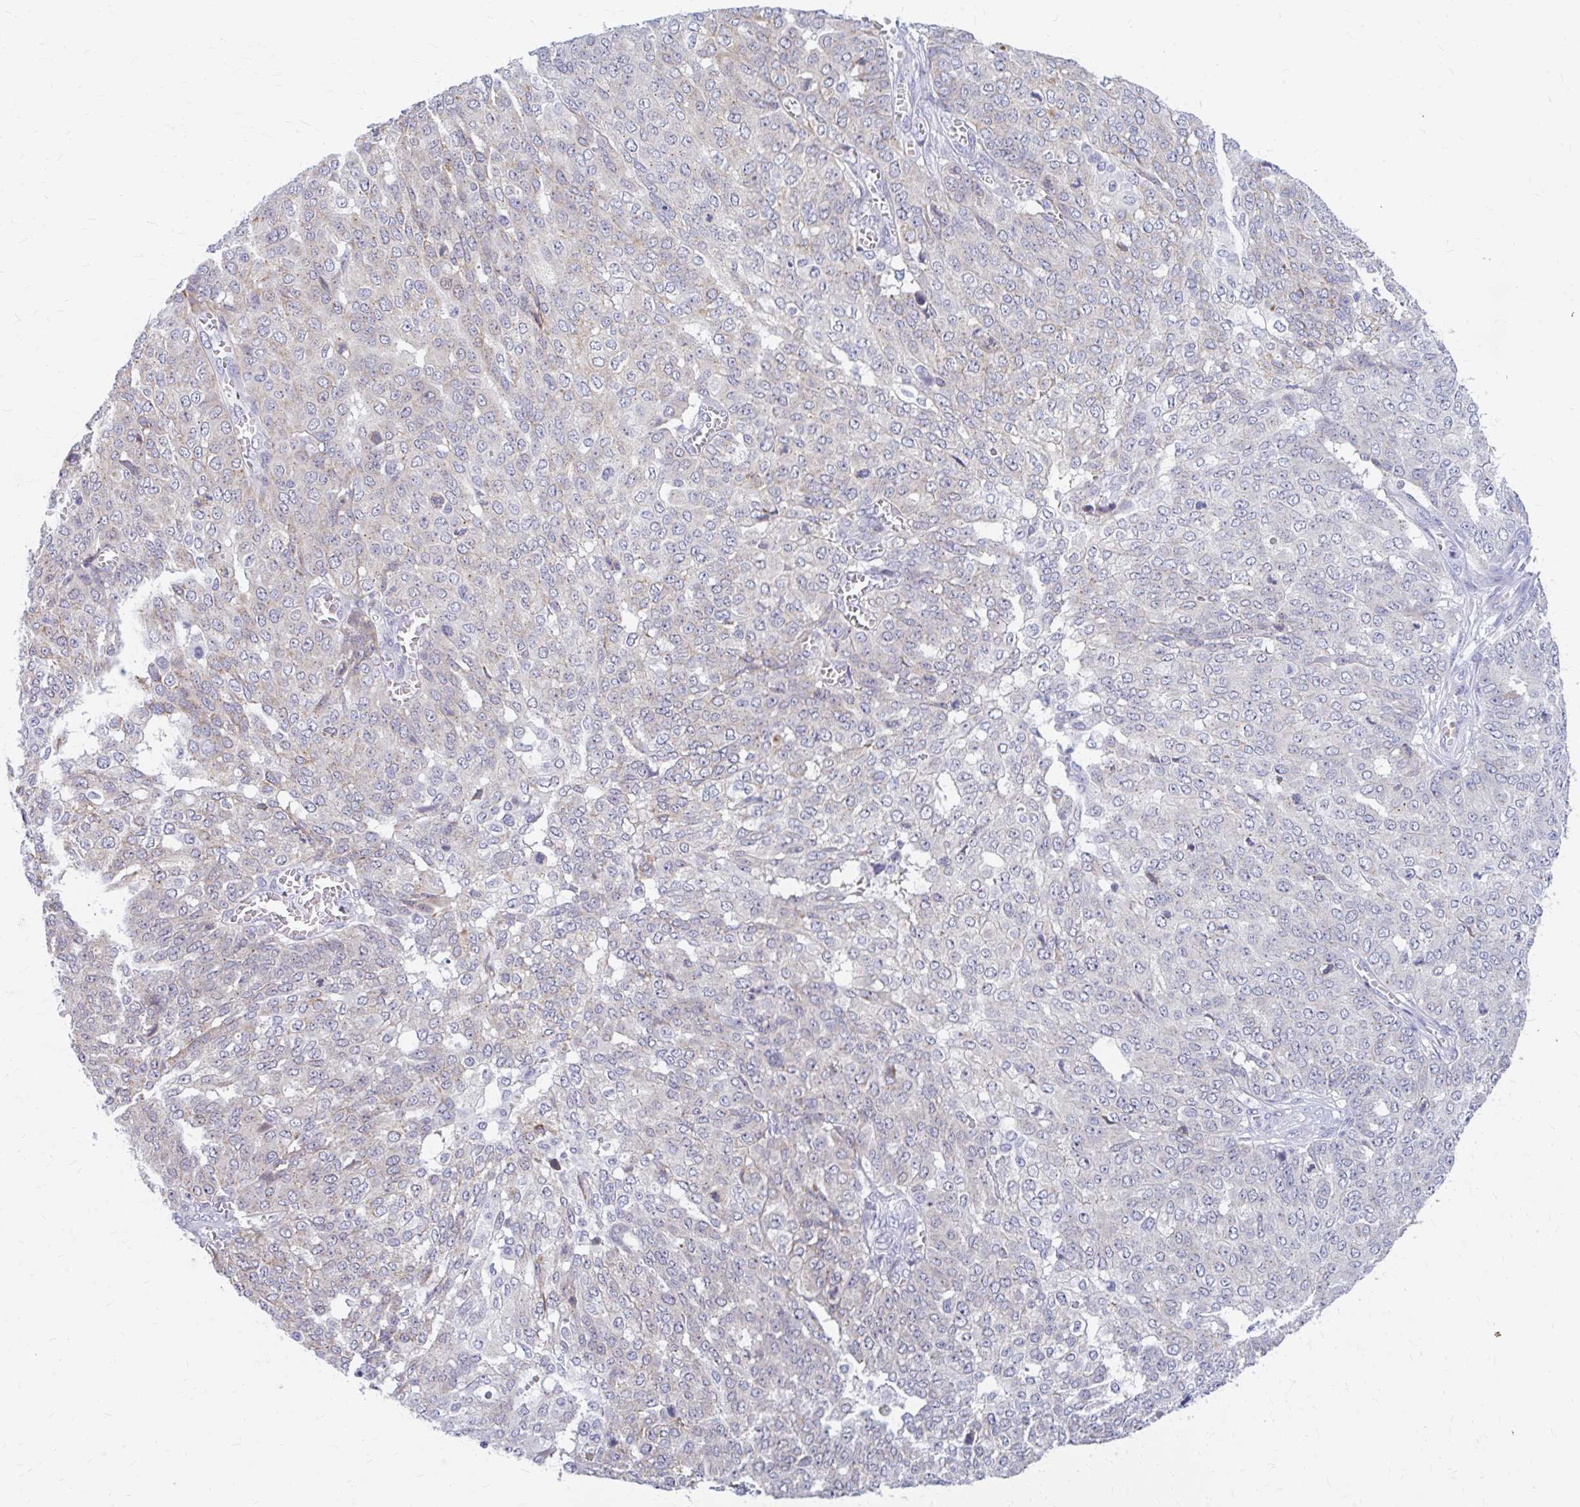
{"staining": {"intensity": "weak", "quantity": "<25%", "location": "cytoplasmic/membranous"}, "tissue": "ovarian cancer", "cell_type": "Tumor cells", "image_type": "cancer", "snomed": [{"axis": "morphology", "description": "Cystadenocarcinoma, serous, NOS"}, {"axis": "topography", "description": "Soft tissue"}, {"axis": "topography", "description": "Ovary"}], "caption": "Immunohistochemical staining of serous cystadenocarcinoma (ovarian) displays no significant staining in tumor cells.", "gene": "RADIL", "patient": {"sex": "female", "age": 57}}